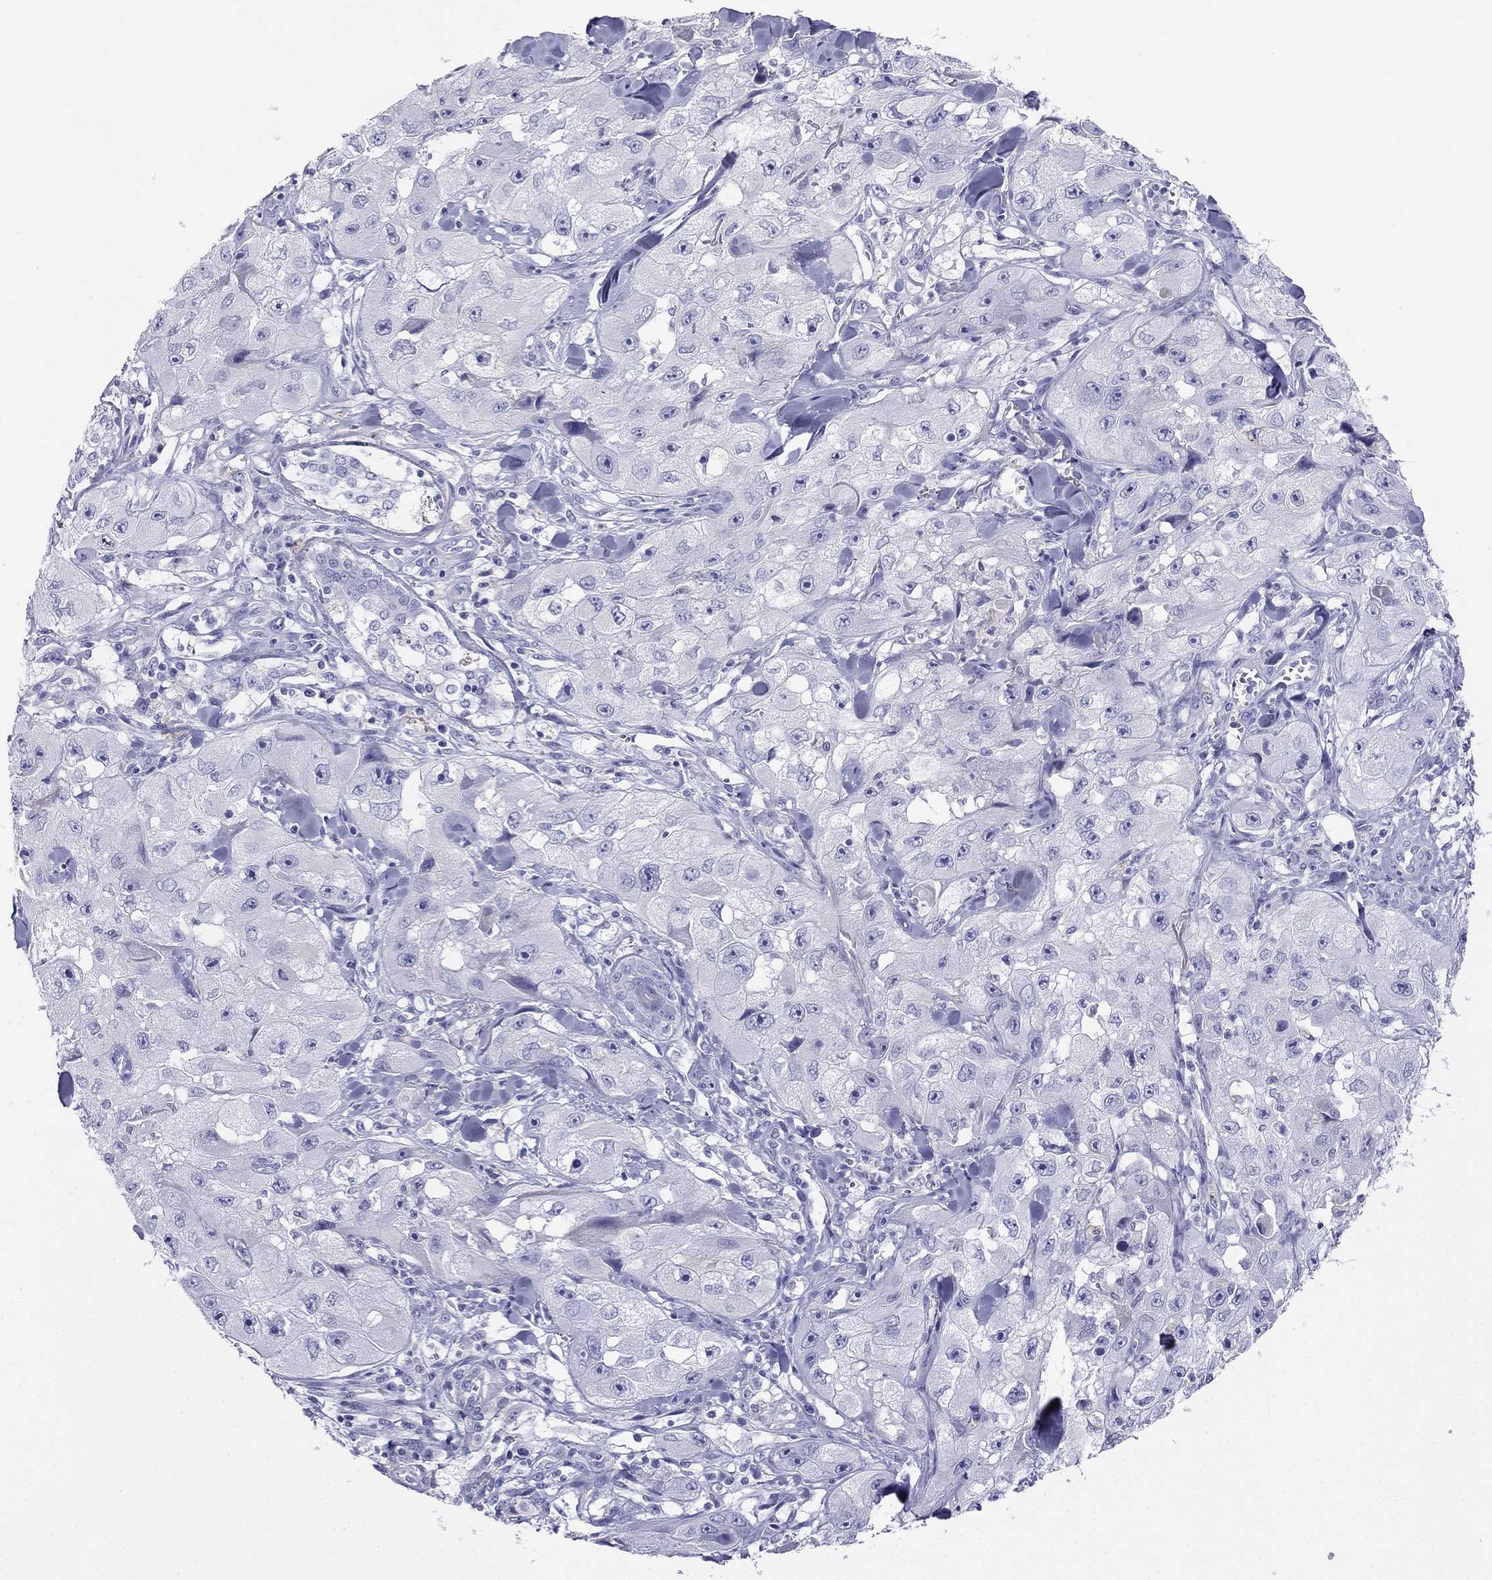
{"staining": {"intensity": "negative", "quantity": "none", "location": "none"}, "tissue": "skin cancer", "cell_type": "Tumor cells", "image_type": "cancer", "snomed": [{"axis": "morphology", "description": "Squamous cell carcinoma, NOS"}, {"axis": "topography", "description": "Skin"}, {"axis": "topography", "description": "Subcutis"}], "caption": "Tumor cells show no significant protein expression in skin squamous cell carcinoma. Nuclei are stained in blue.", "gene": "ALOXE3", "patient": {"sex": "male", "age": 73}}